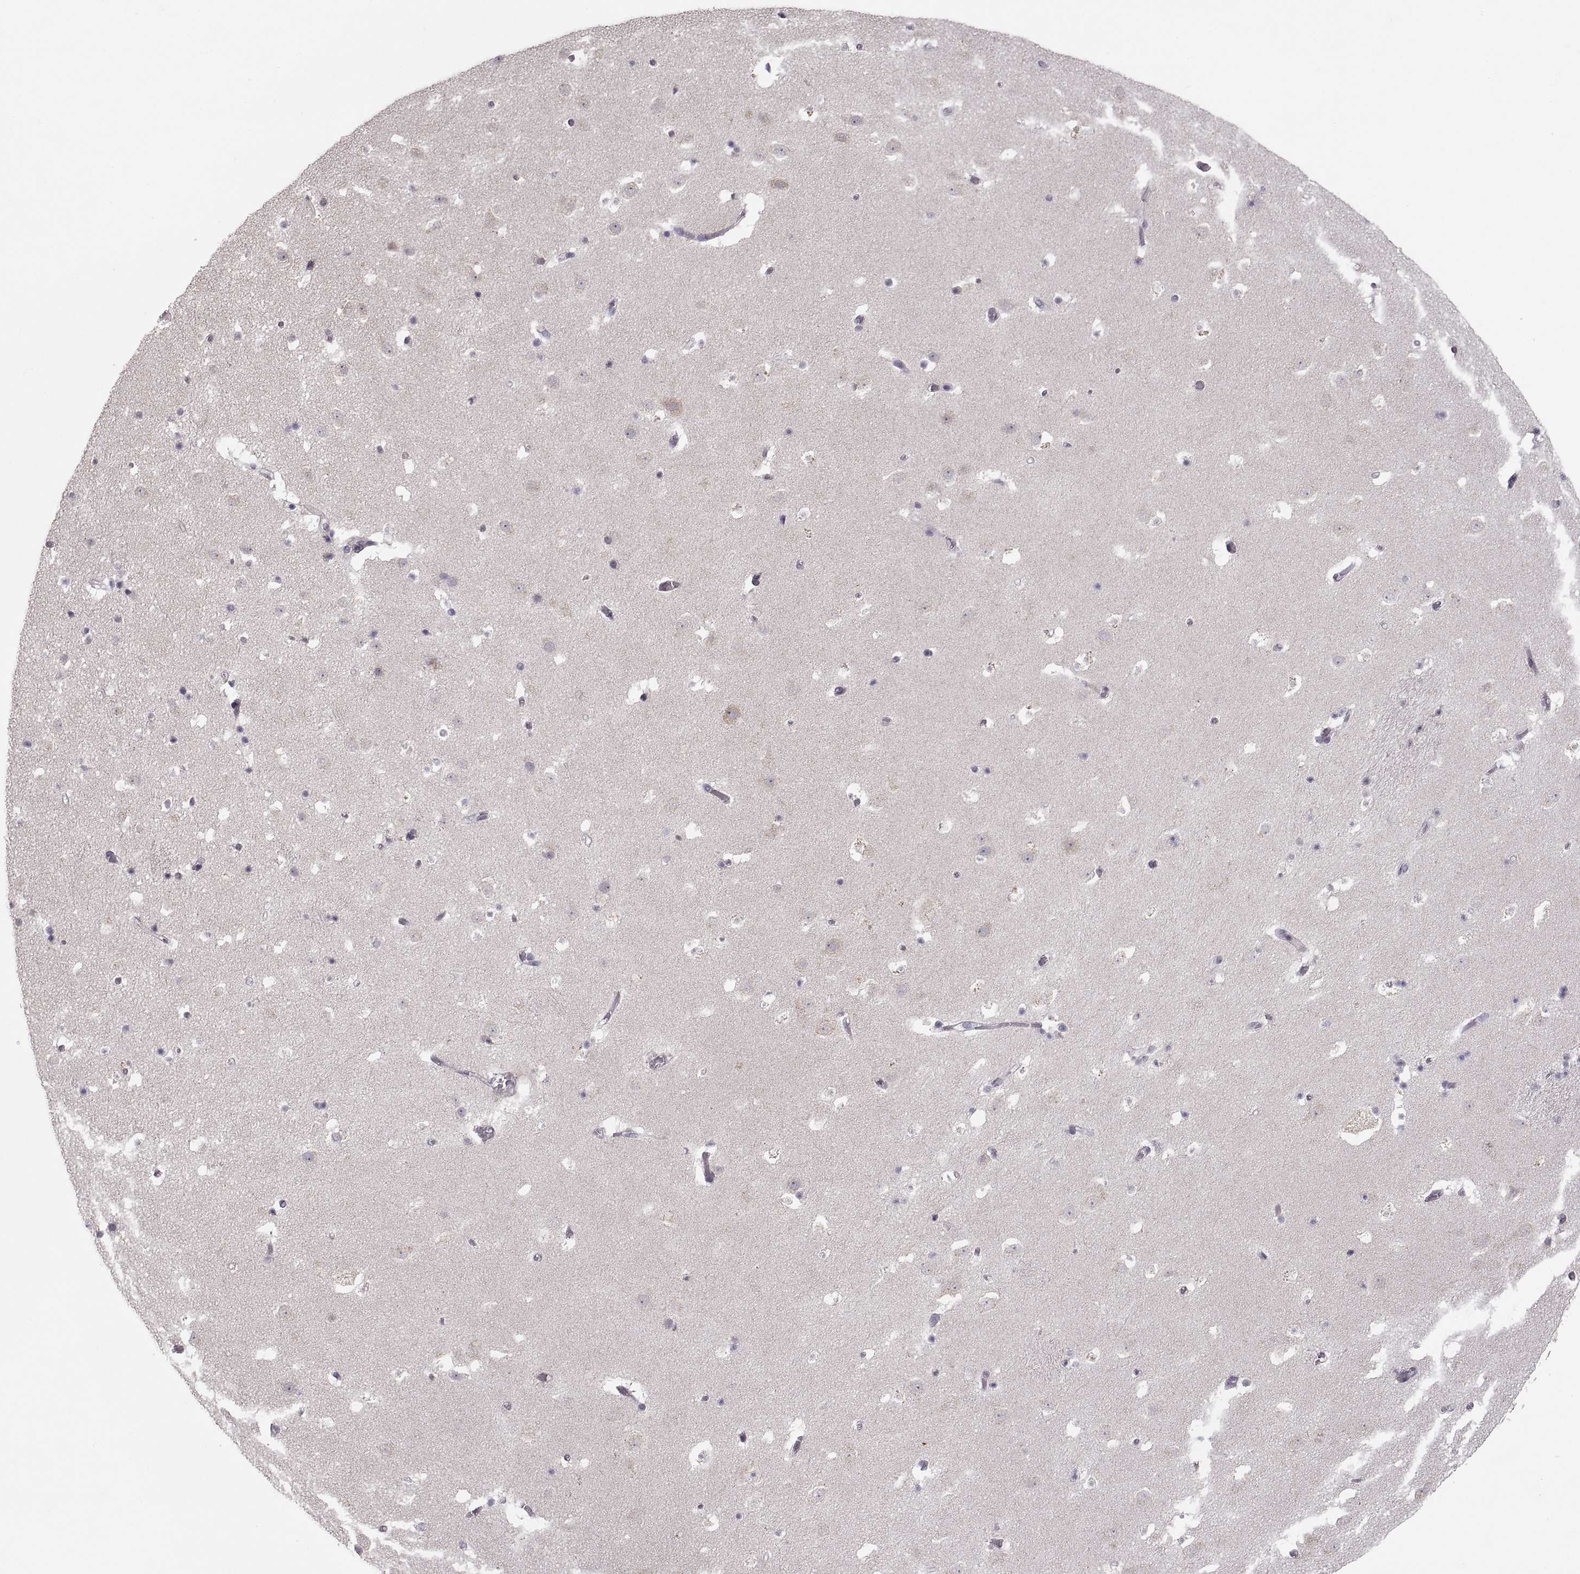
{"staining": {"intensity": "negative", "quantity": "none", "location": "none"}, "tissue": "caudate", "cell_type": "Glial cells", "image_type": "normal", "snomed": [{"axis": "morphology", "description": "Normal tissue, NOS"}, {"axis": "topography", "description": "Lateral ventricle wall"}], "caption": "Caudate was stained to show a protein in brown. There is no significant expression in glial cells.", "gene": "HMGCR", "patient": {"sex": "female", "age": 42}}